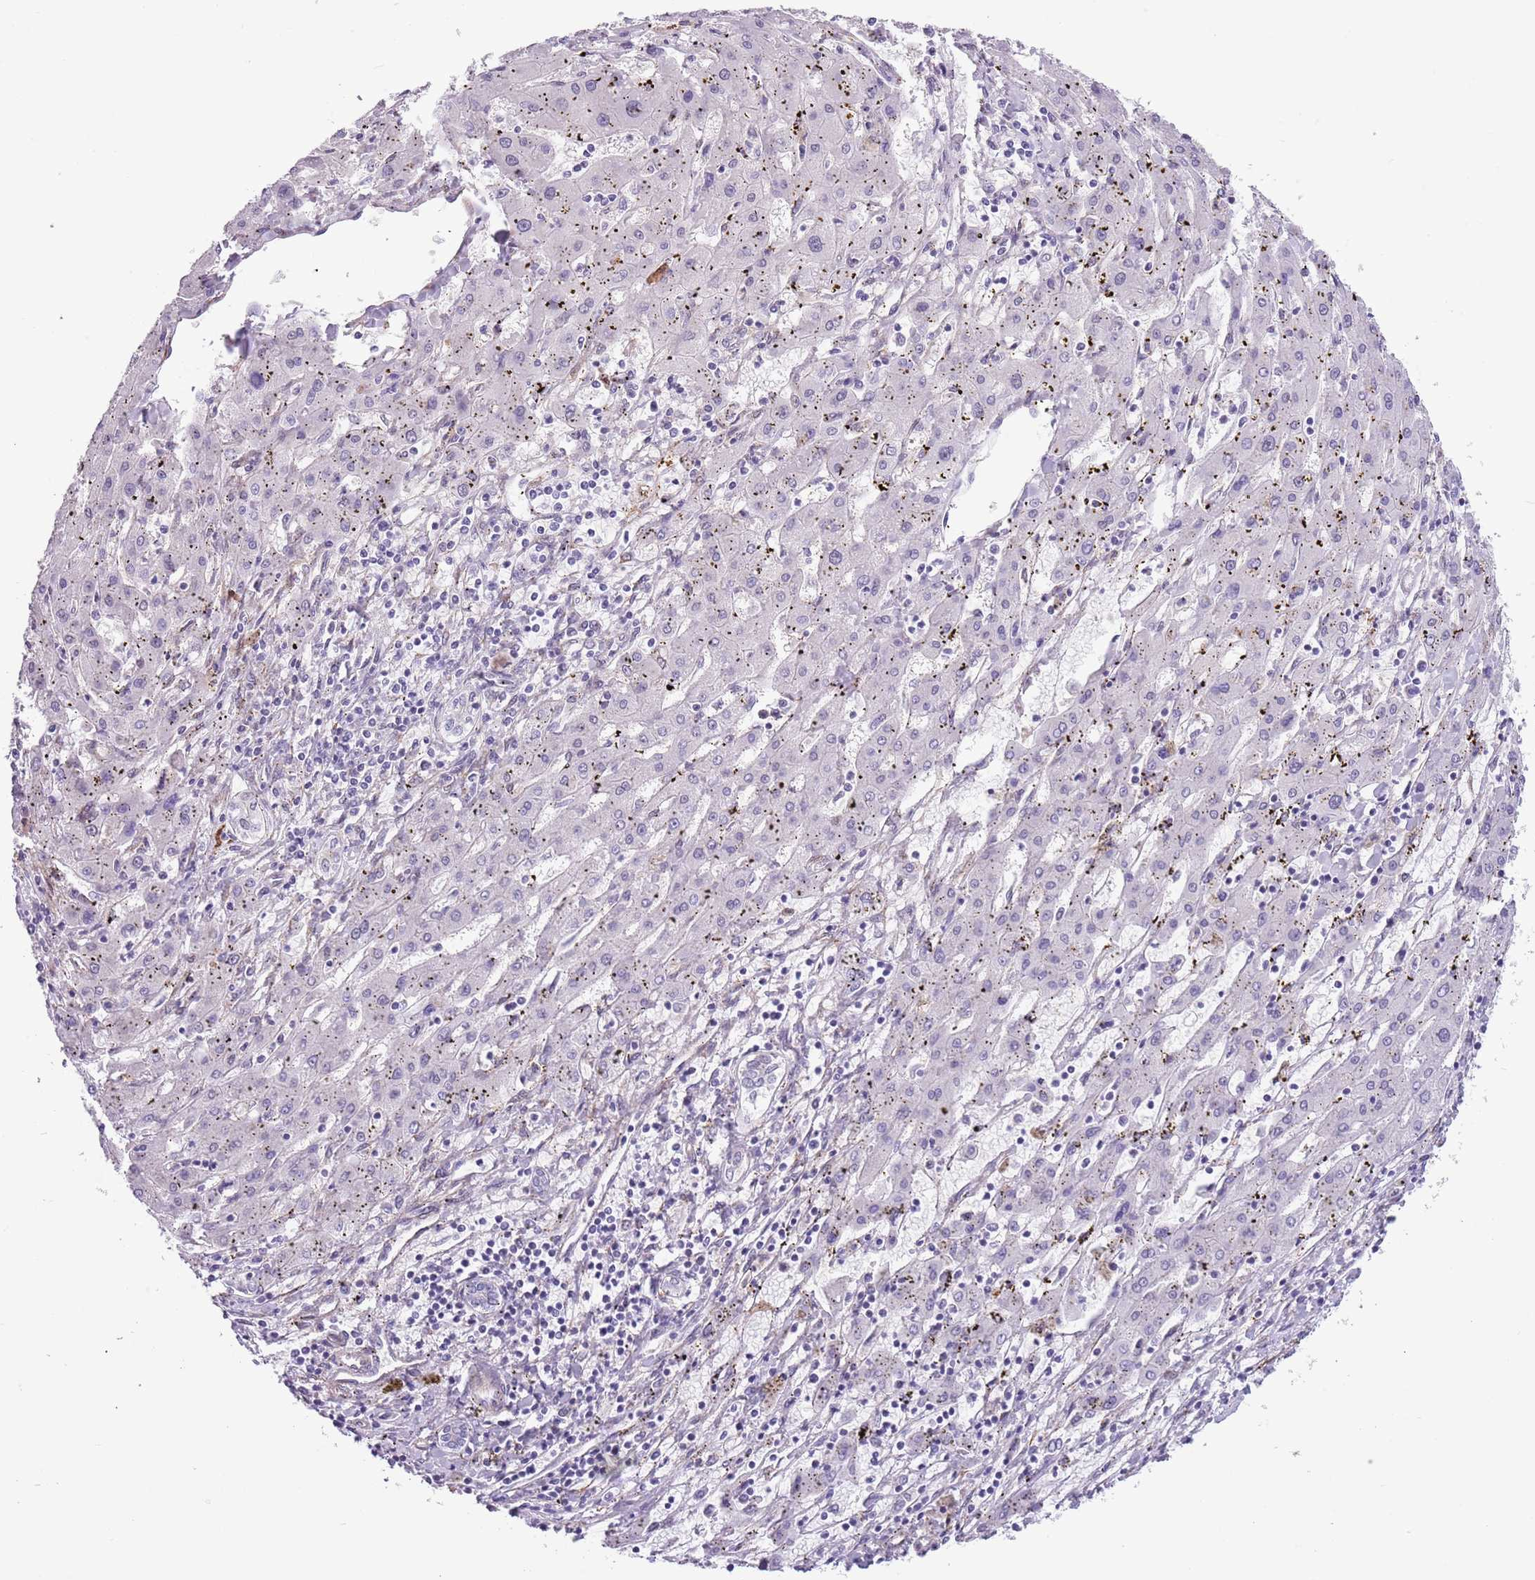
{"staining": {"intensity": "negative", "quantity": "none", "location": "none"}, "tissue": "liver cancer", "cell_type": "Tumor cells", "image_type": "cancer", "snomed": [{"axis": "morphology", "description": "Carcinoma, Hepatocellular, NOS"}, {"axis": "topography", "description": "Liver"}], "caption": "Liver hepatocellular carcinoma was stained to show a protein in brown. There is no significant staining in tumor cells. (DAB (3,3'-diaminobenzidine) immunohistochemistry with hematoxylin counter stain).", "gene": "CREBZF", "patient": {"sex": "male", "age": 72}}